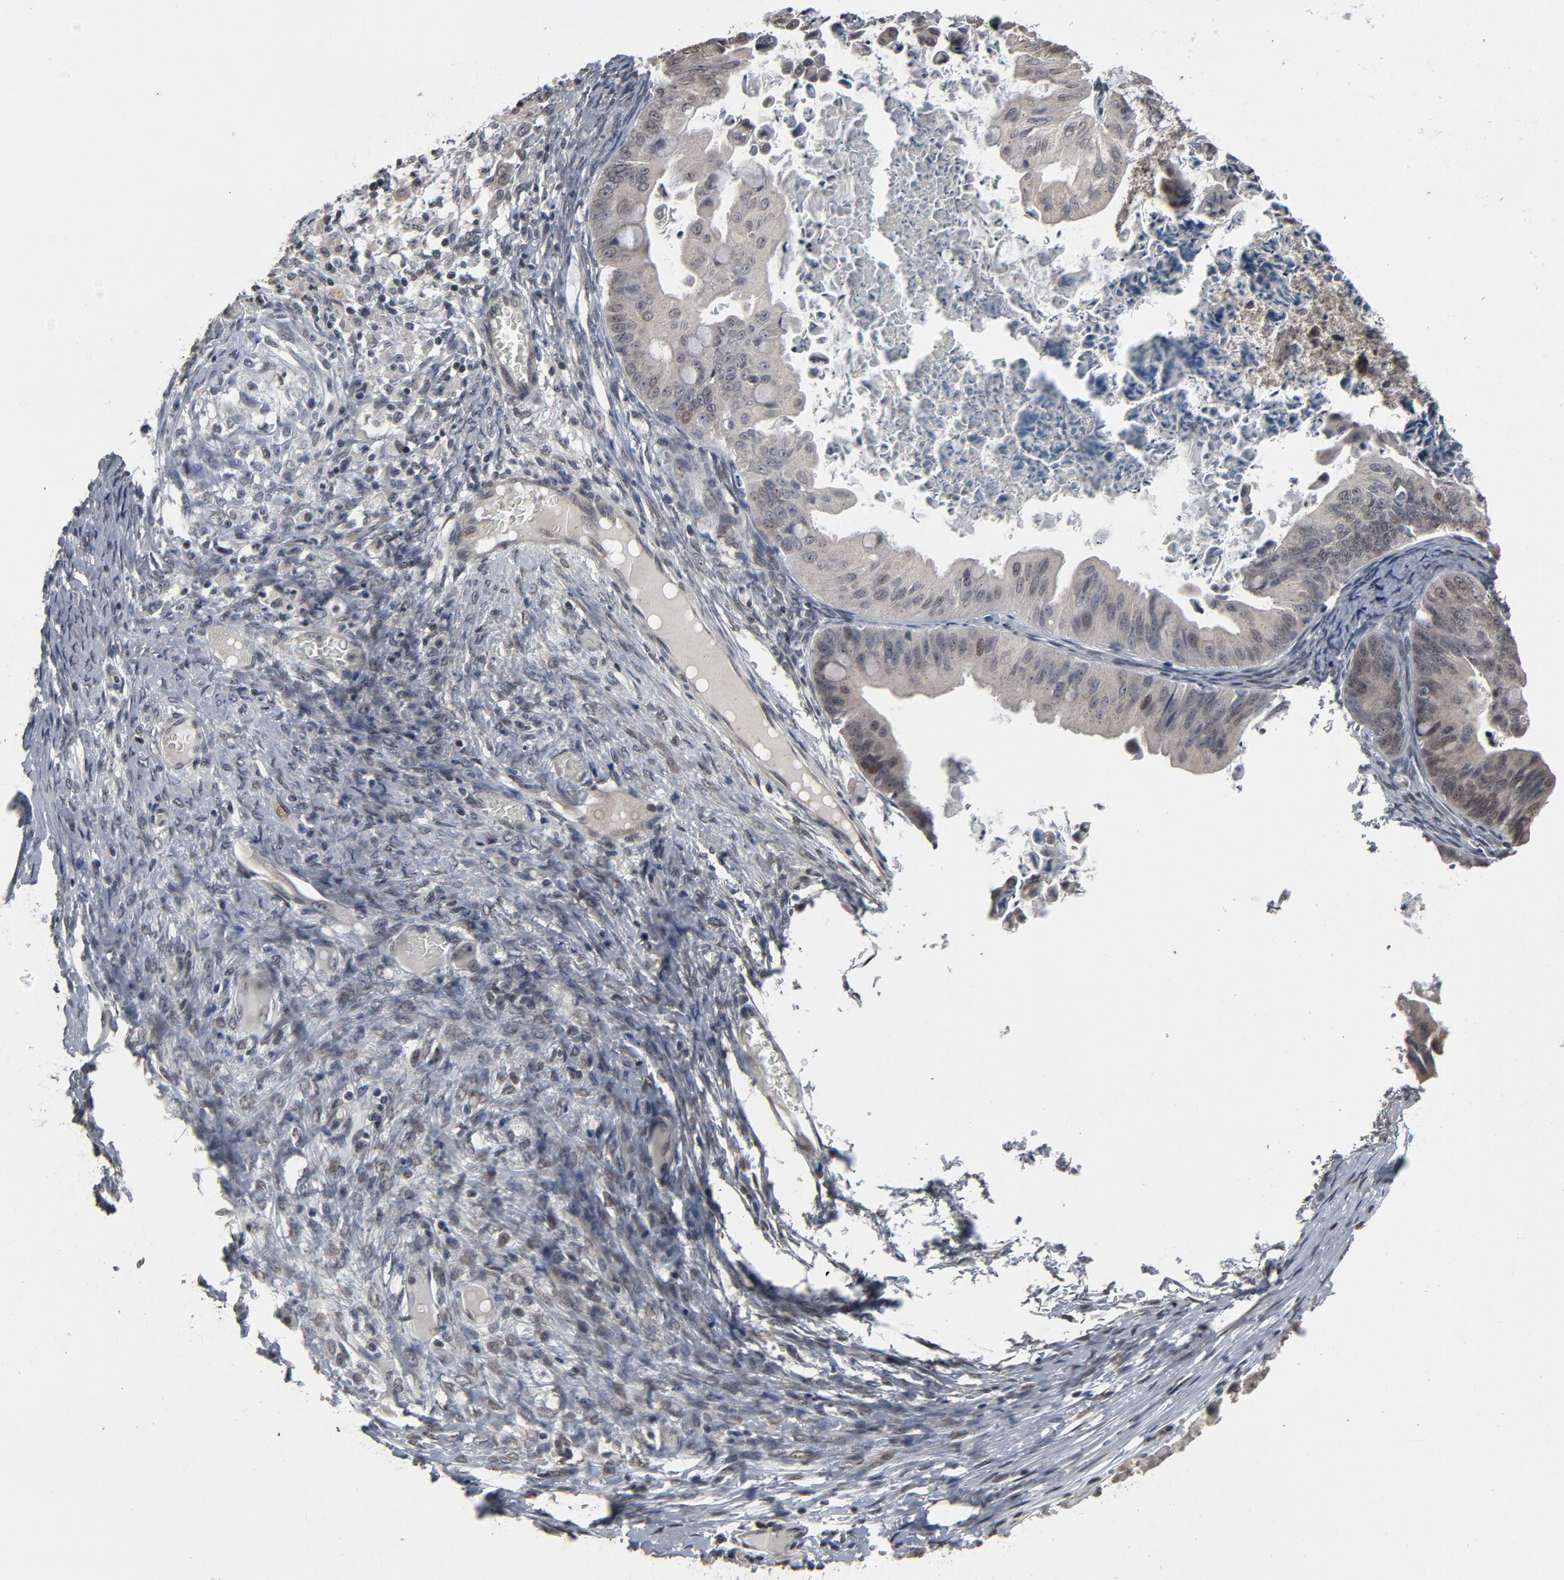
{"staining": {"intensity": "weak", "quantity": "<25%", "location": "nuclear"}, "tissue": "ovarian cancer", "cell_type": "Tumor cells", "image_type": "cancer", "snomed": [{"axis": "morphology", "description": "Cystadenocarcinoma, mucinous, NOS"}, {"axis": "topography", "description": "Ovary"}], "caption": "Tumor cells show no significant staining in ovarian cancer (mucinous cystadenocarcinoma).", "gene": "POM121", "patient": {"sex": "female", "age": 37}}